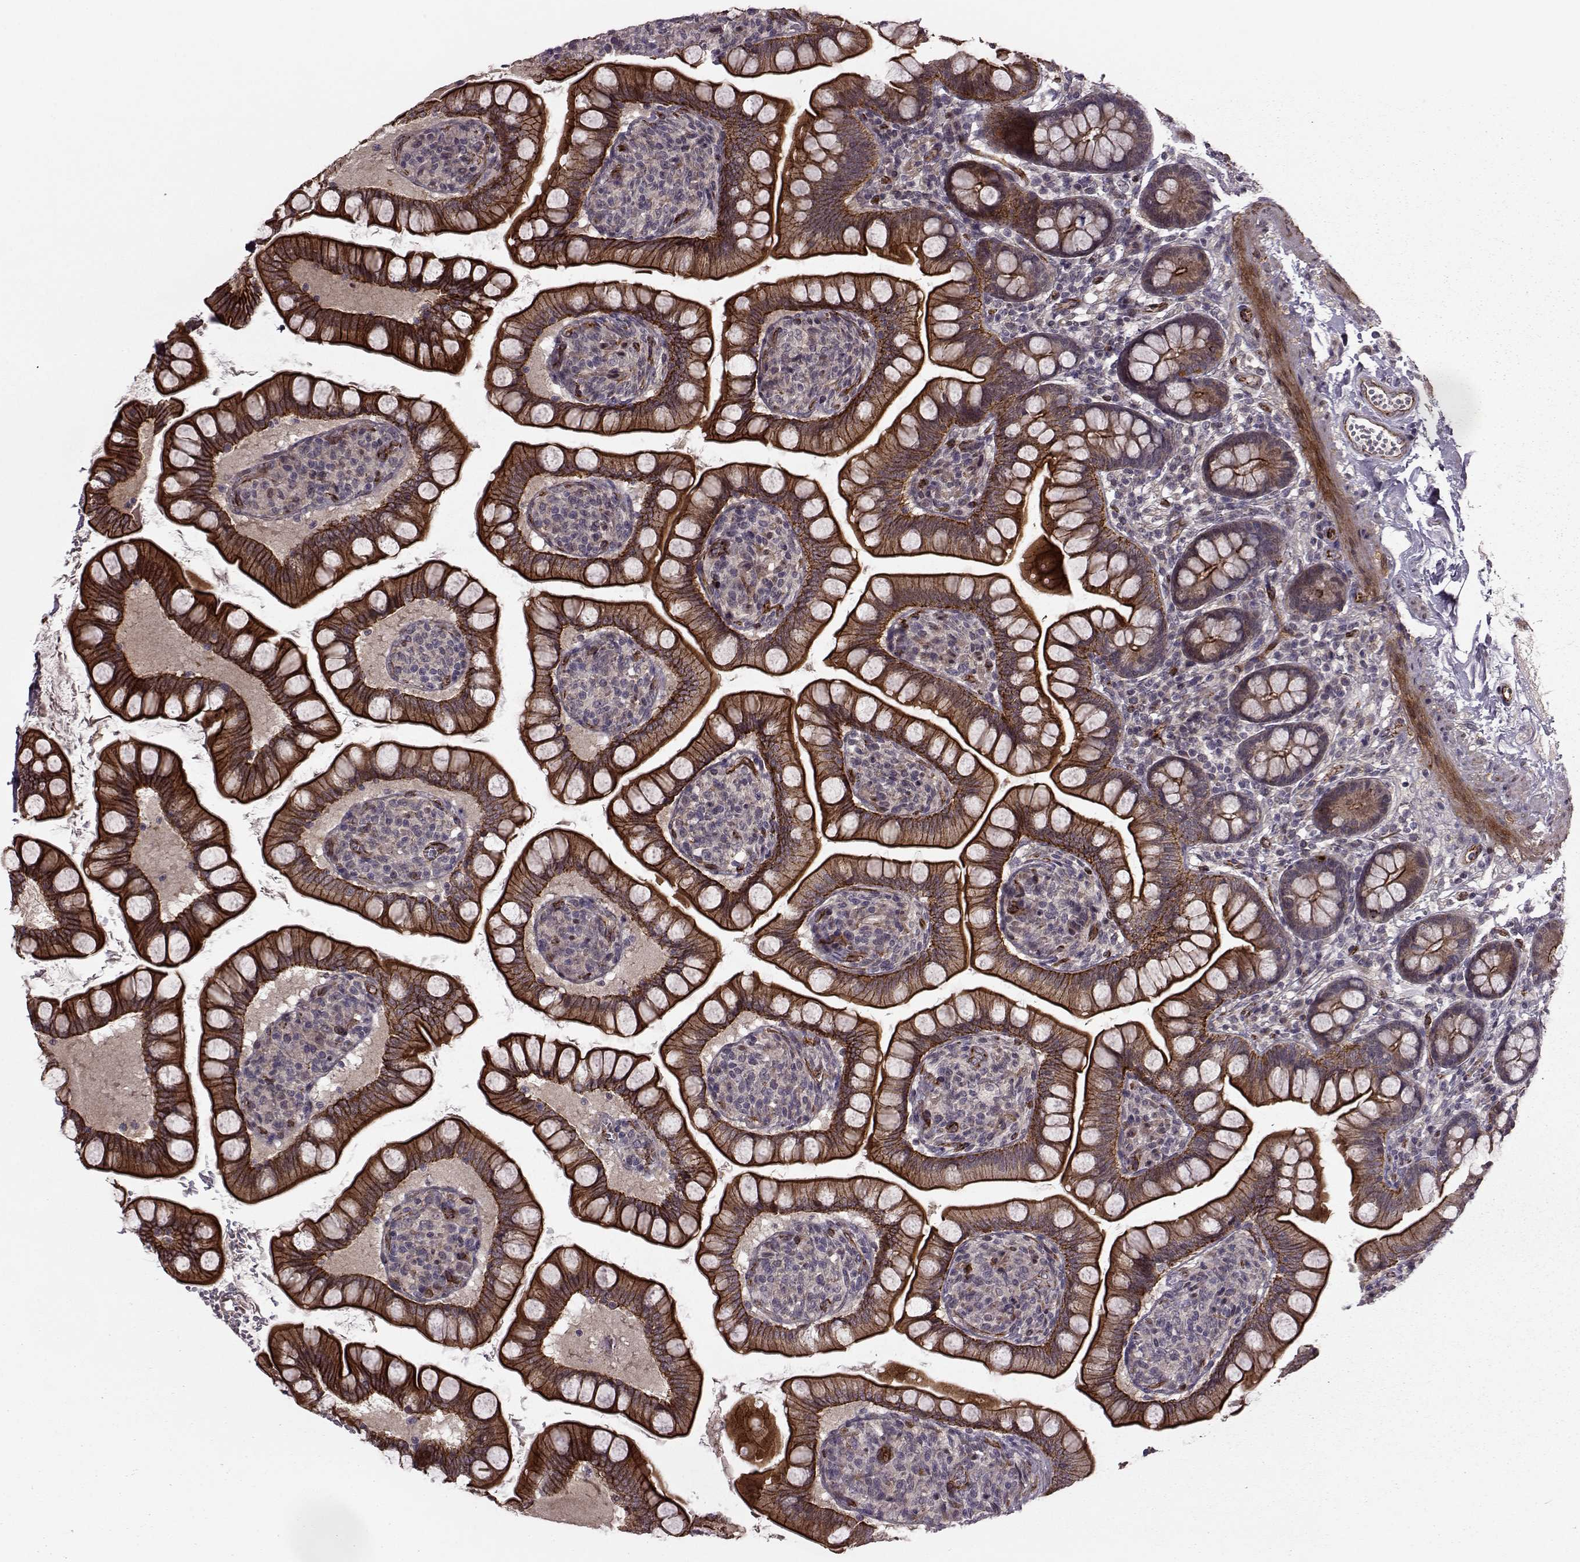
{"staining": {"intensity": "strong", "quantity": ">75%", "location": "cytoplasmic/membranous"}, "tissue": "small intestine", "cell_type": "Glandular cells", "image_type": "normal", "snomed": [{"axis": "morphology", "description": "Normal tissue, NOS"}, {"axis": "topography", "description": "Small intestine"}], "caption": "An immunohistochemistry photomicrograph of benign tissue is shown. Protein staining in brown shows strong cytoplasmic/membranous positivity in small intestine within glandular cells.", "gene": "SYNPO", "patient": {"sex": "female", "age": 56}}